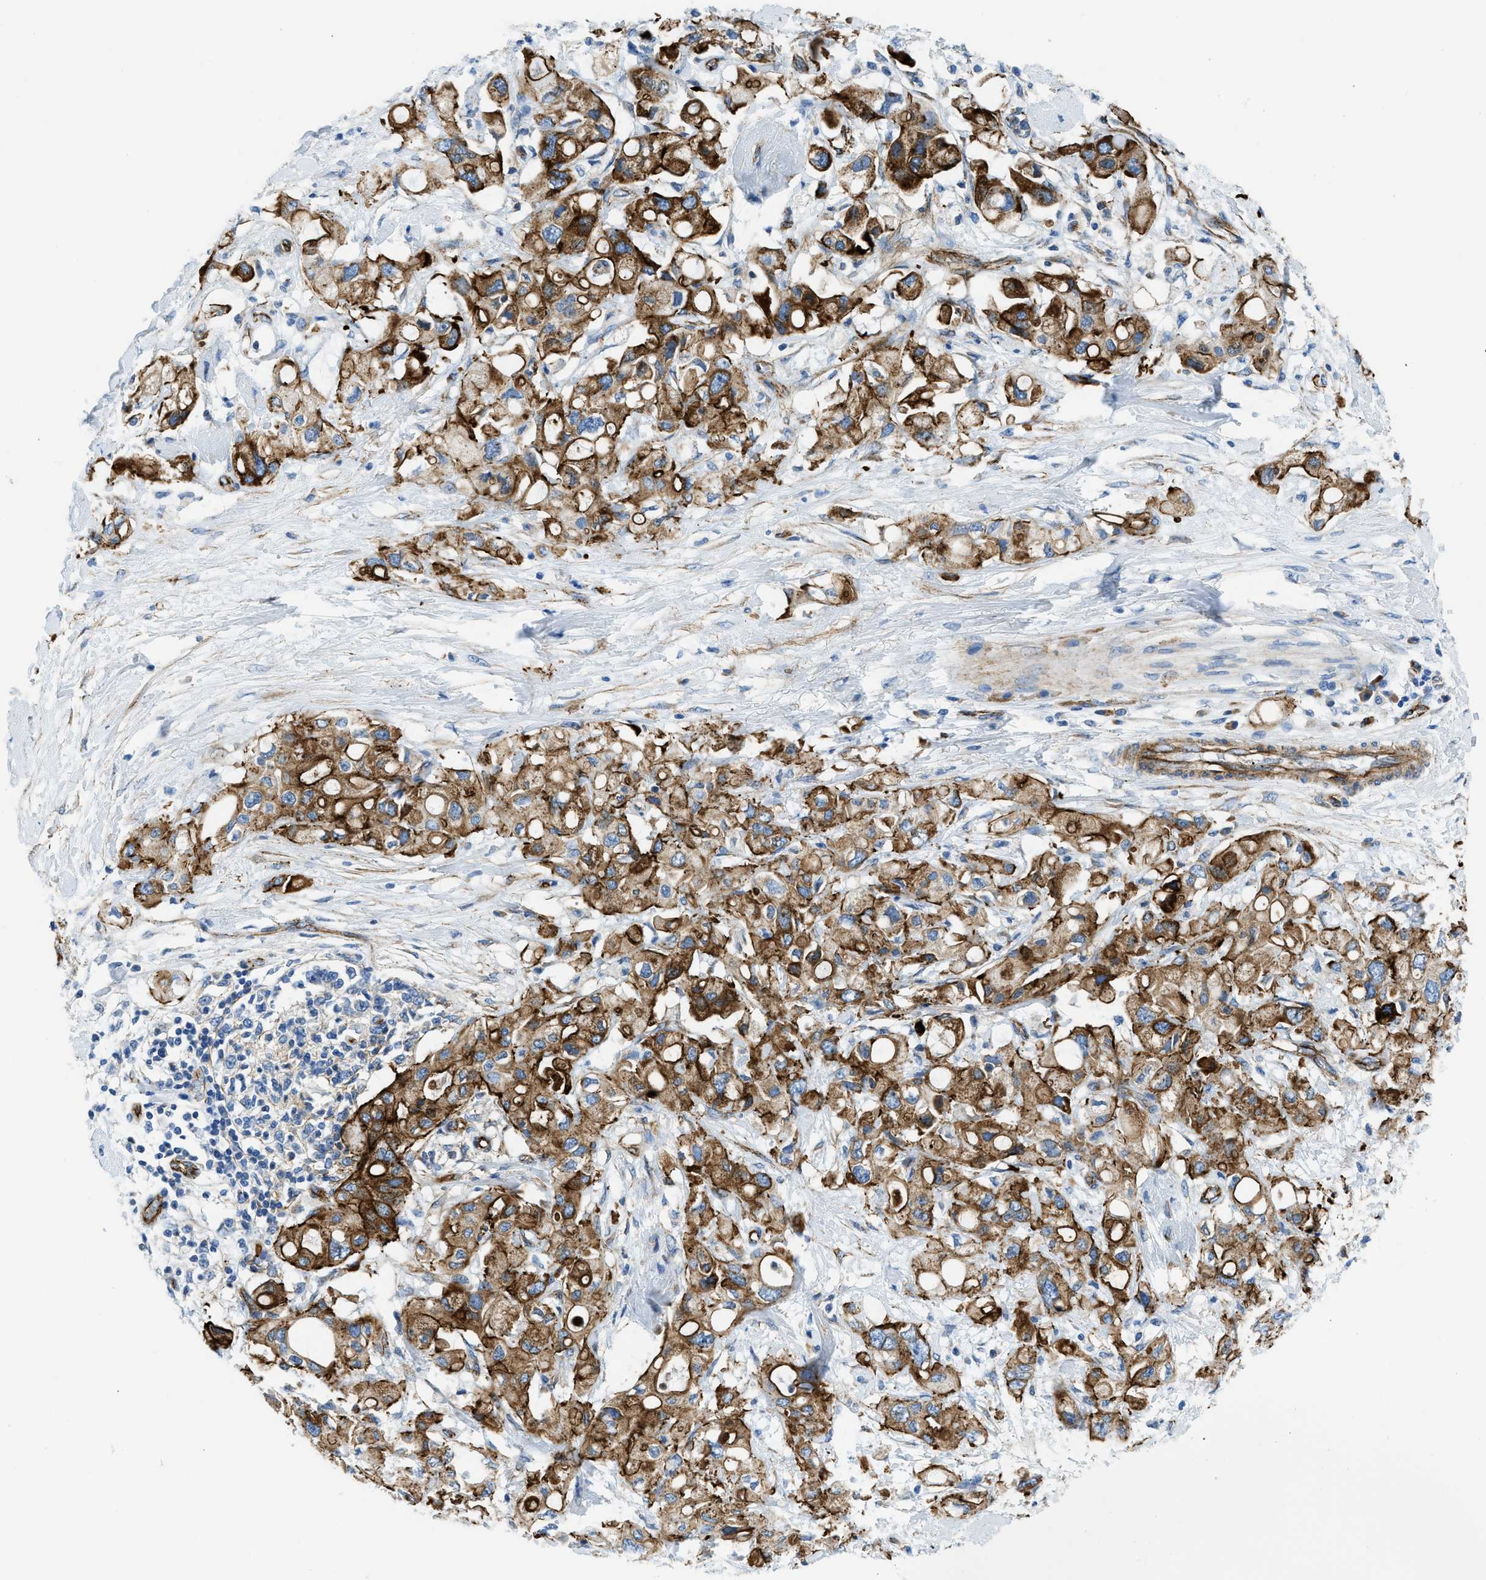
{"staining": {"intensity": "strong", "quantity": ">75%", "location": "cytoplasmic/membranous"}, "tissue": "pancreatic cancer", "cell_type": "Tumor cells", "image_type": "cancer", "snomed": [{"axis": "morphology", "description": "Adenocarcinoma, NOS"}, {"axis": "topography", "description": "Pancreas"}], "caption": "Pancreatic adenocarcinoma stained with a brown dye exhibits strong cytoplasmic/membranous positive expression in about >75% of tumor cells.", "gene": "CUTA", "patient": {"sex": "female", "age": 56}}